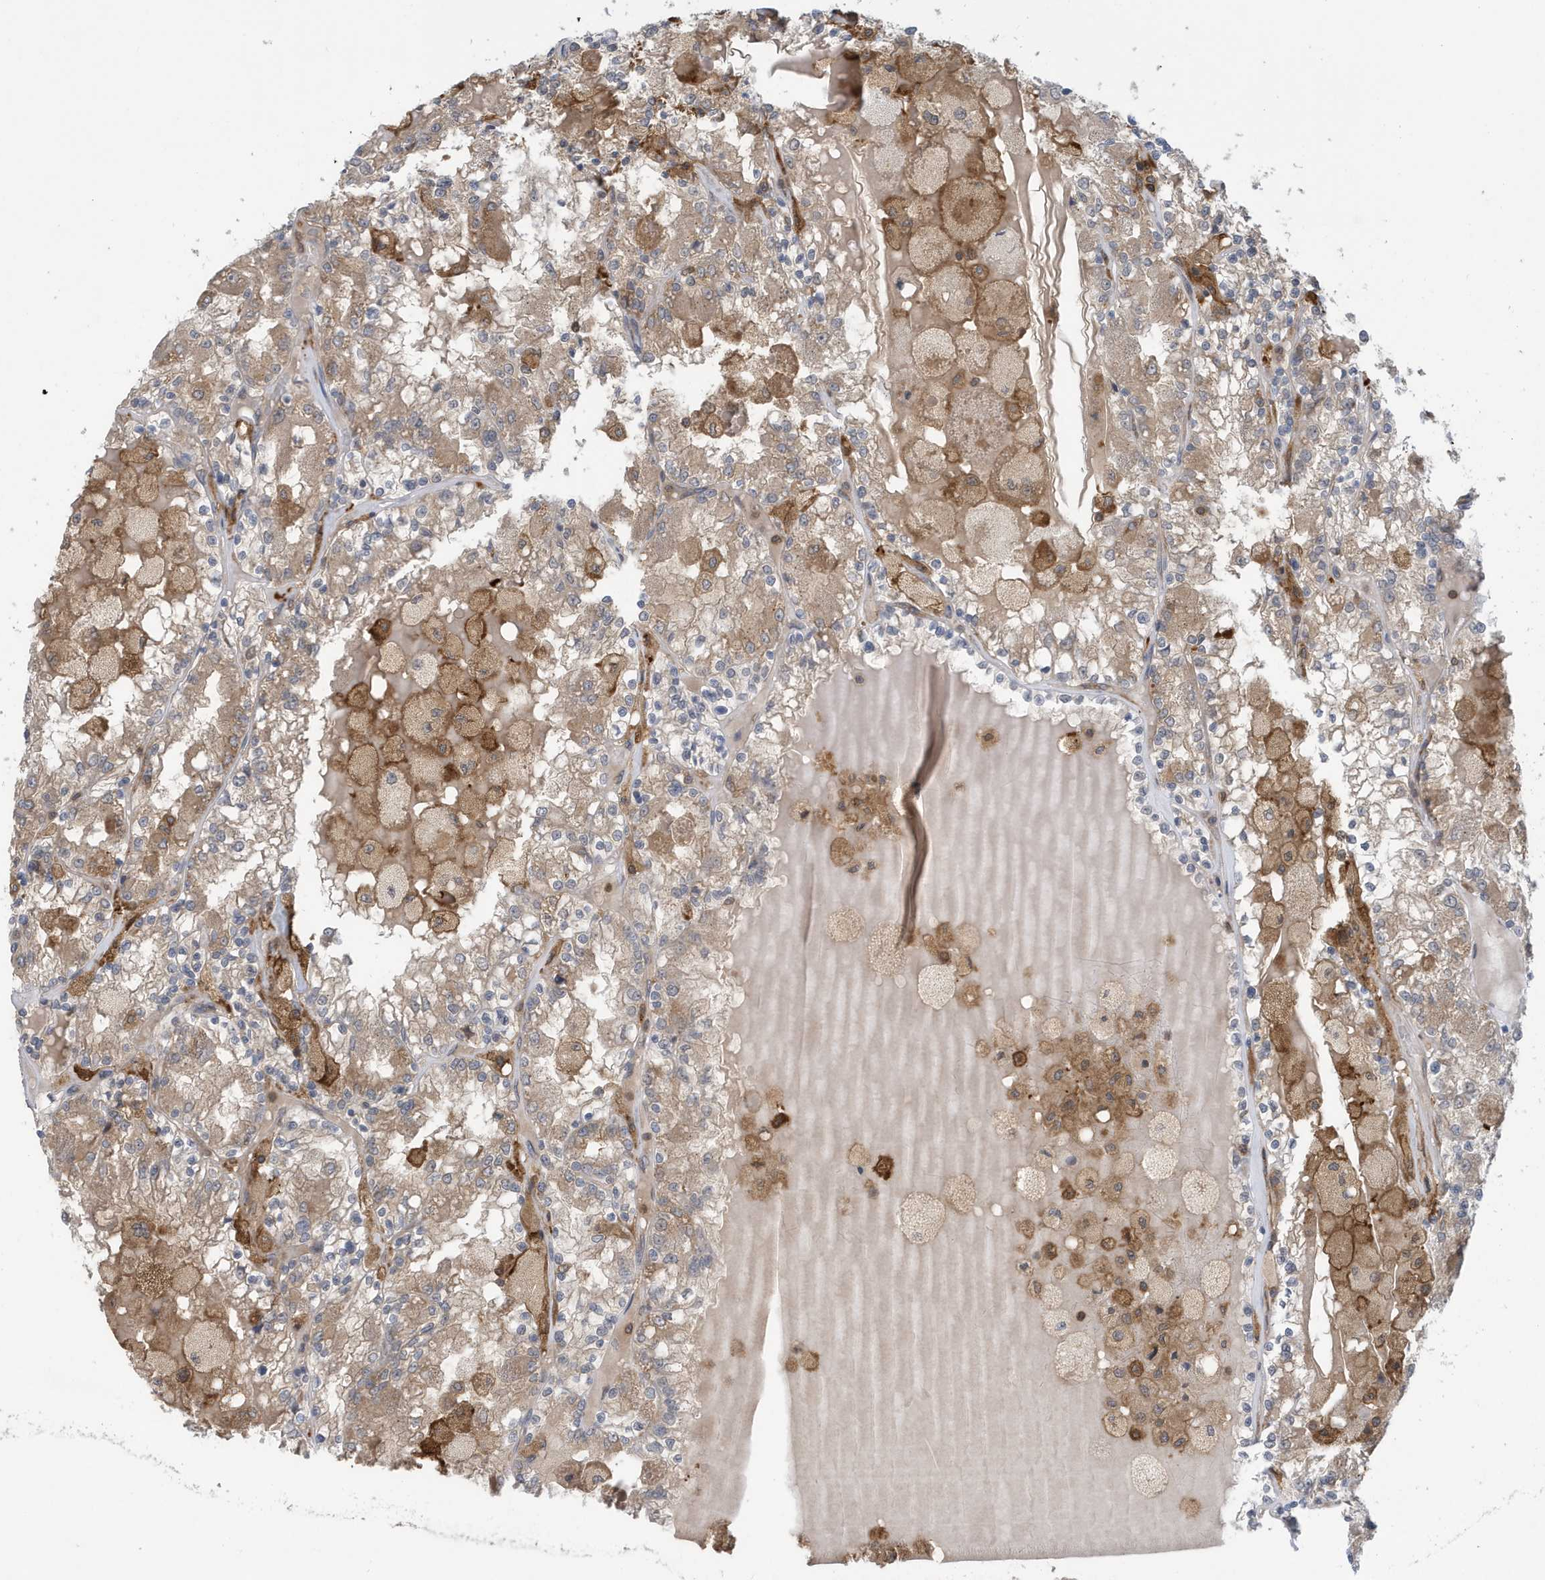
{"staining": {"intensity": "weak", "quantity": ">75%", "location": "cytoplasmic/membranous"}, "tissue": "renal cancer", "cell_type": "Tumor cells", "image_type": "cancer", "snomed": [{"axis": "morphology", "description": "Adenocarcinoma, NOS"}, {"axis": "topography", "description": "Kidney"}], "caption": "A low amount of weak cytoplasmic/membranous staining is seen in approximately >75% of tumor cells in renal cancer tissue.", "gene": "NSUN3", "patient": {"sex": "female", "age": 56}}